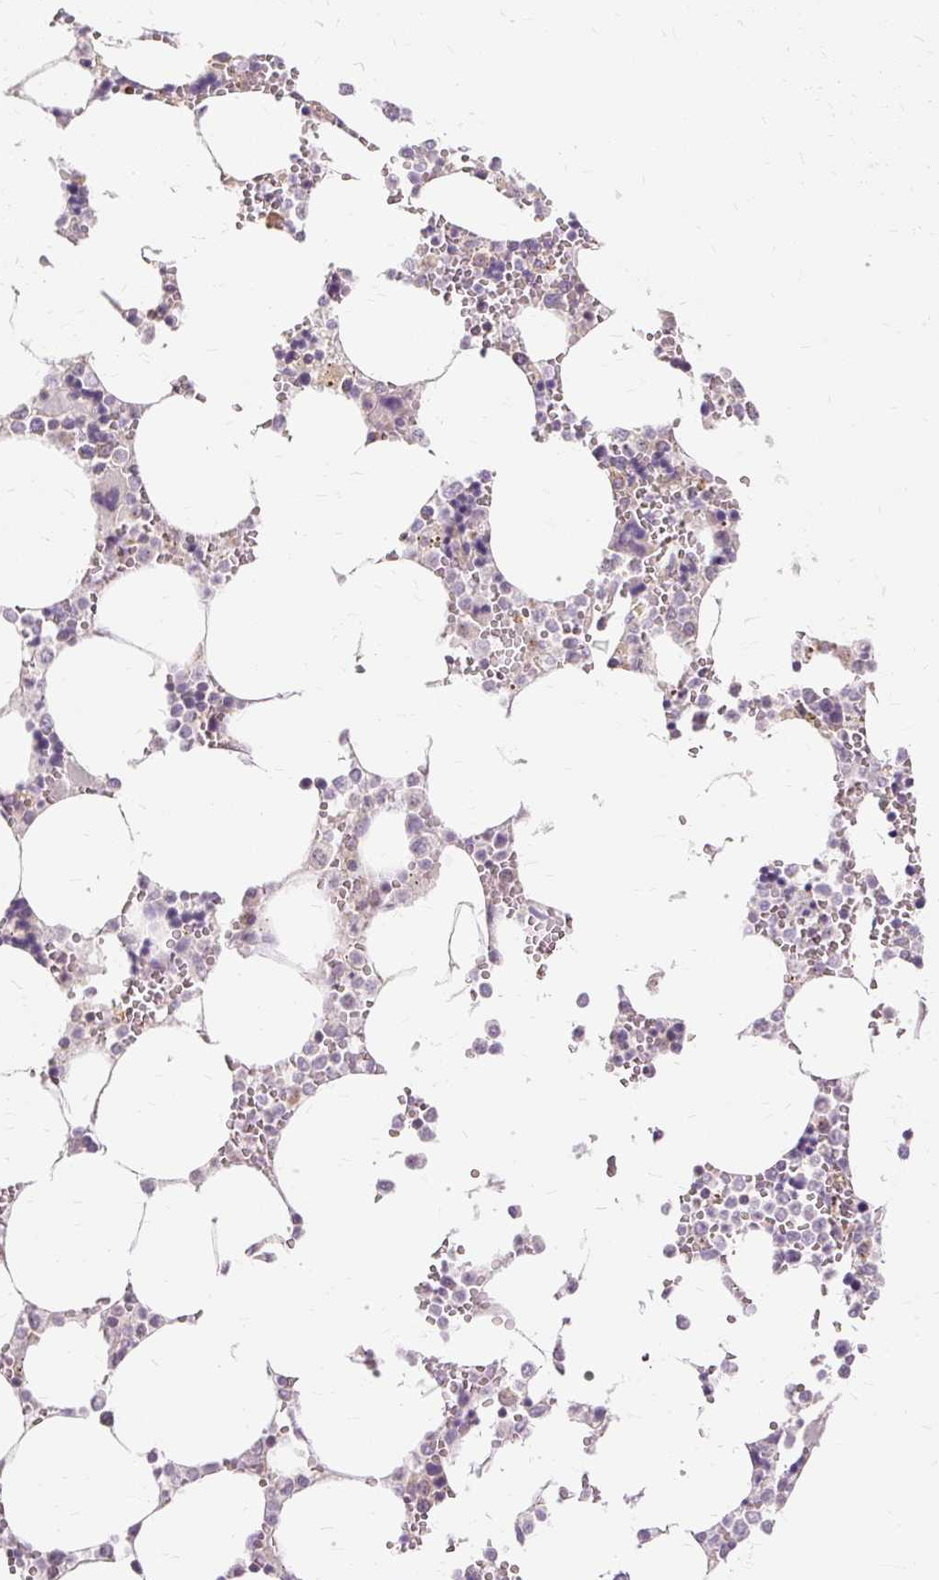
{"staining": {"intensity": "moderate", "quantity": "<25%", "location": "cytoplasmic/membranous,nuclear"}, "tissue": "bone marrow", "cell_type": "Hematopoietic cells", "image_type": "normal", "snomed": [{"axis": "morphology", "description": "Normal tissue, NOS"}, {"axis": "topography", "description": "Bone marrow"}], "caption": "Protein staining exhibits moderate cytoplasmic/membranous,nuclear staining in about <25% of hematopoietic cells in benign bone marrow. (Brightfield microscopy of DAB IHC at high magnification).", "gene": "MMACHC", "patient": {"sex": "male", "age": 64}}